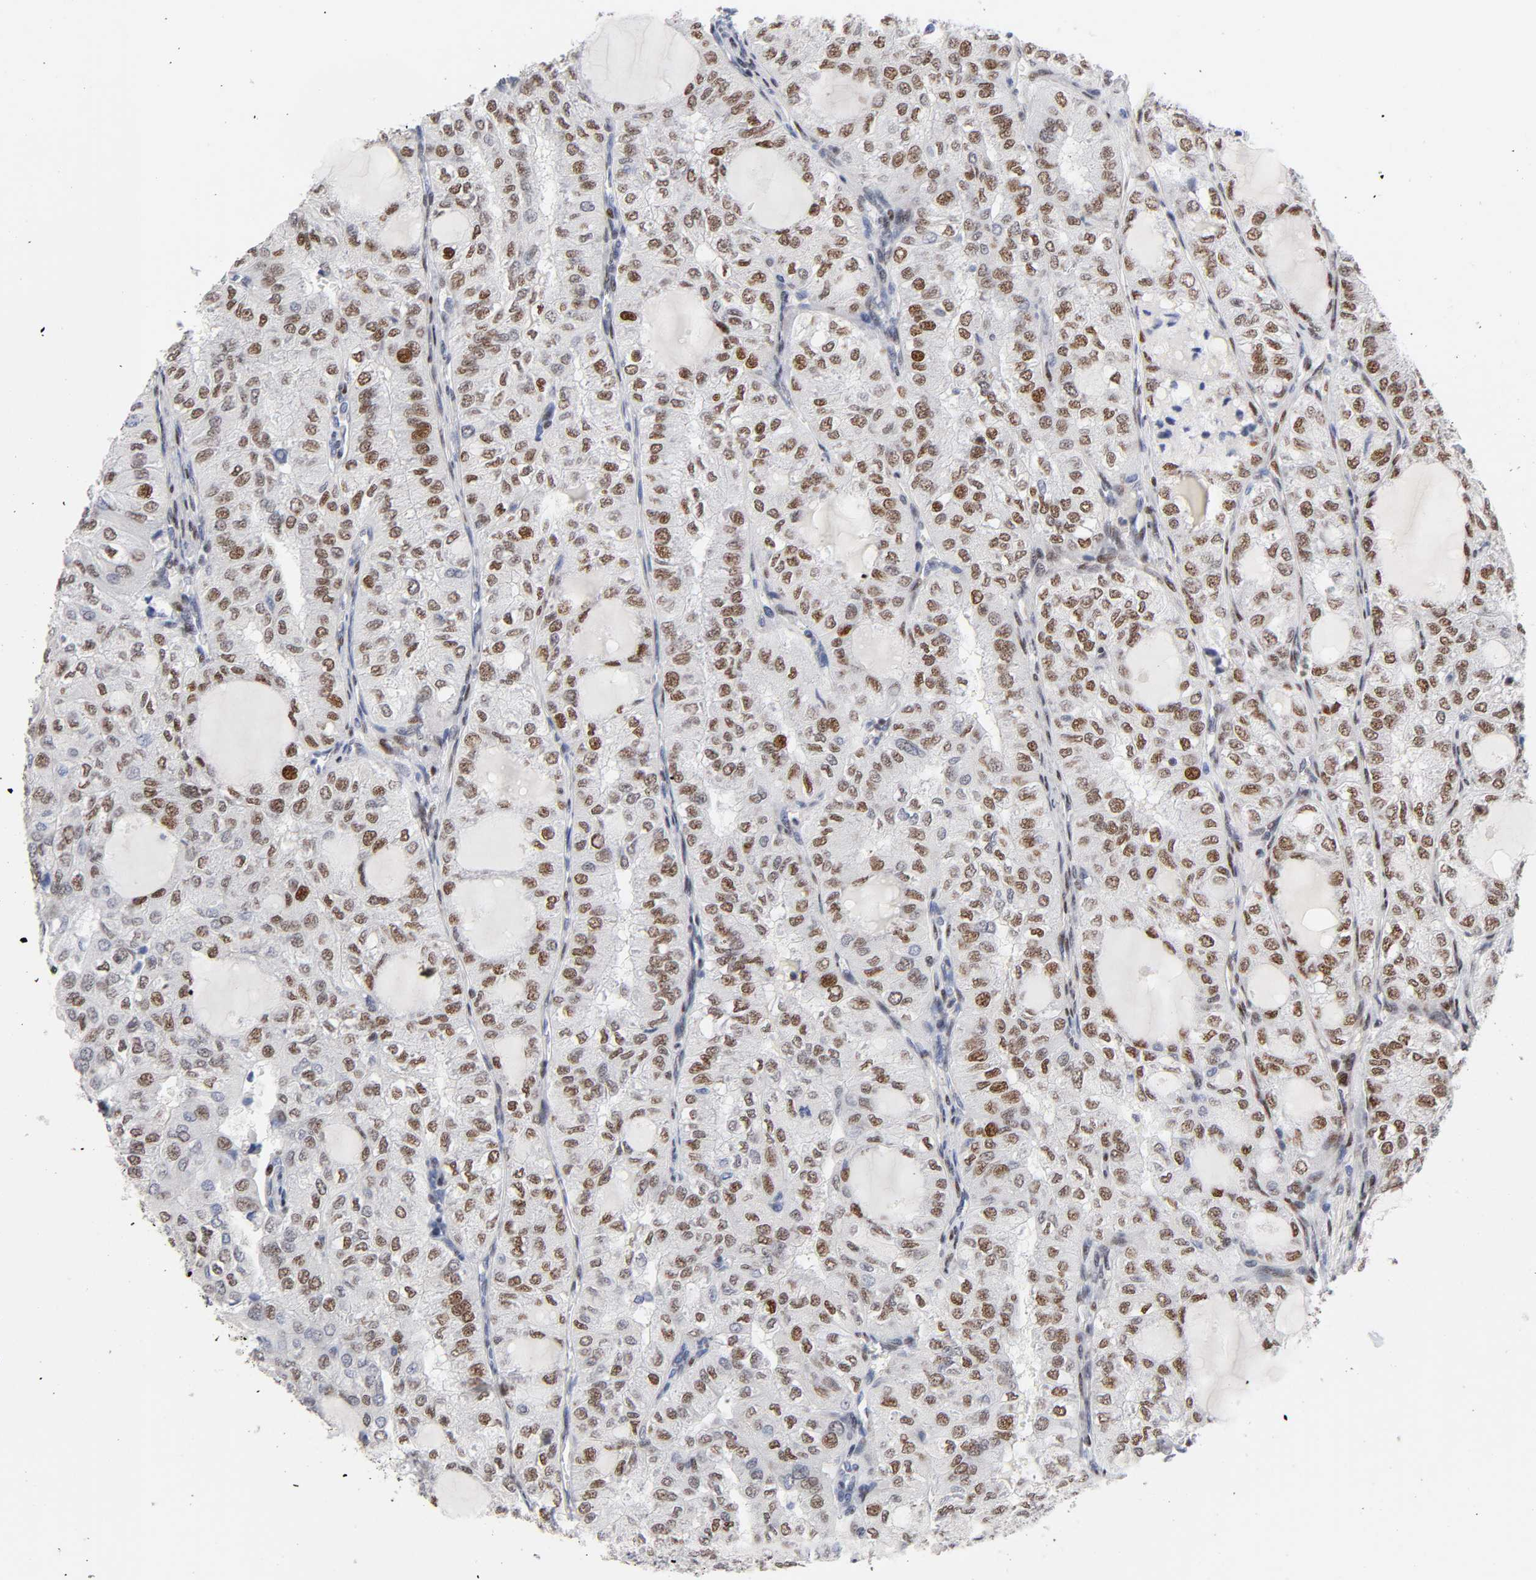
{"staining": {"intensity": "moderate", "quantity": ">75%", "location": "nuclear"}, "tissue": "thyroid cancer", "cell_type": "Tumor cells", "image_type": "cancer", "snomed": [{"axis": "morphology", "description": "Follicular adenoma carcinoma, NOS"}, {"axis": "topography", "description": "Thyroid gland"}], "caption": "Immunohistochemistry (IHC) (DAB) staining of thyroid cancer (follicular adenoma carcinoma) demonstrates moderate nuclear protein expression in approximately >75% of tumor cells. (DAB (3,3'-diaminobenzidine) IHC with brightfield microscopy, high magnification).", "gene": "STK38", "patient": {"sex": "male", "age": 75}}